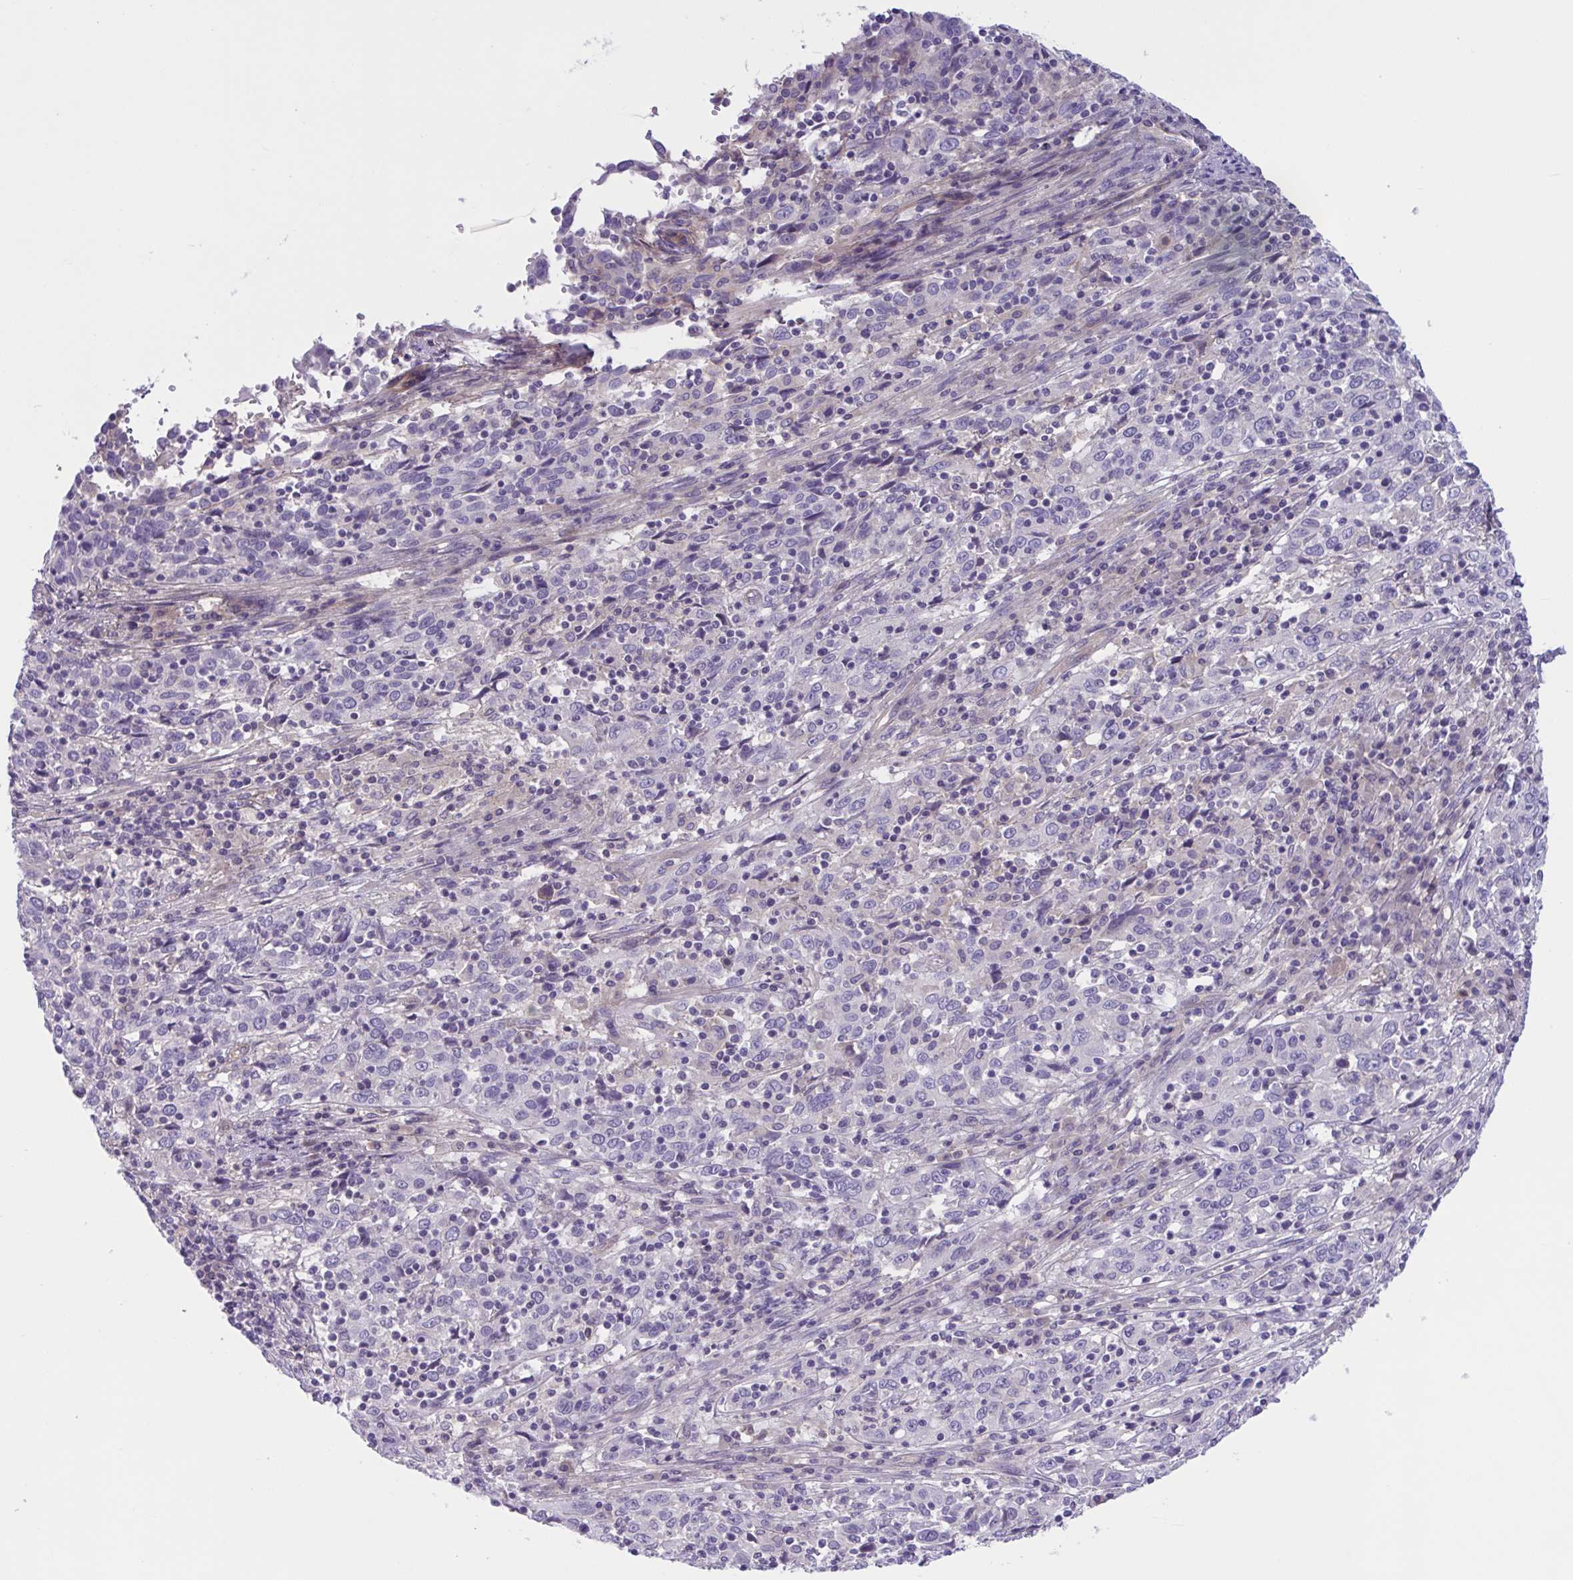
{"staining": {"intensity": "negative", "quantity": "none", "location": "none"}, "tissue": "cervical cancer", "cell_type": "Tumor cells", "image_type": "cancer", "snomed": [{"axis": "morphology", "description": "Squamous cell carcinoma, NOS"}, {"axis": "topography", "description": "Cervix"}], "caption": "Tumor cells are negative for protein expression in human squamous cell carcinoma (cervical).", "gene": "TTC7B", "patient": {"sex": "female", "age": 46}}